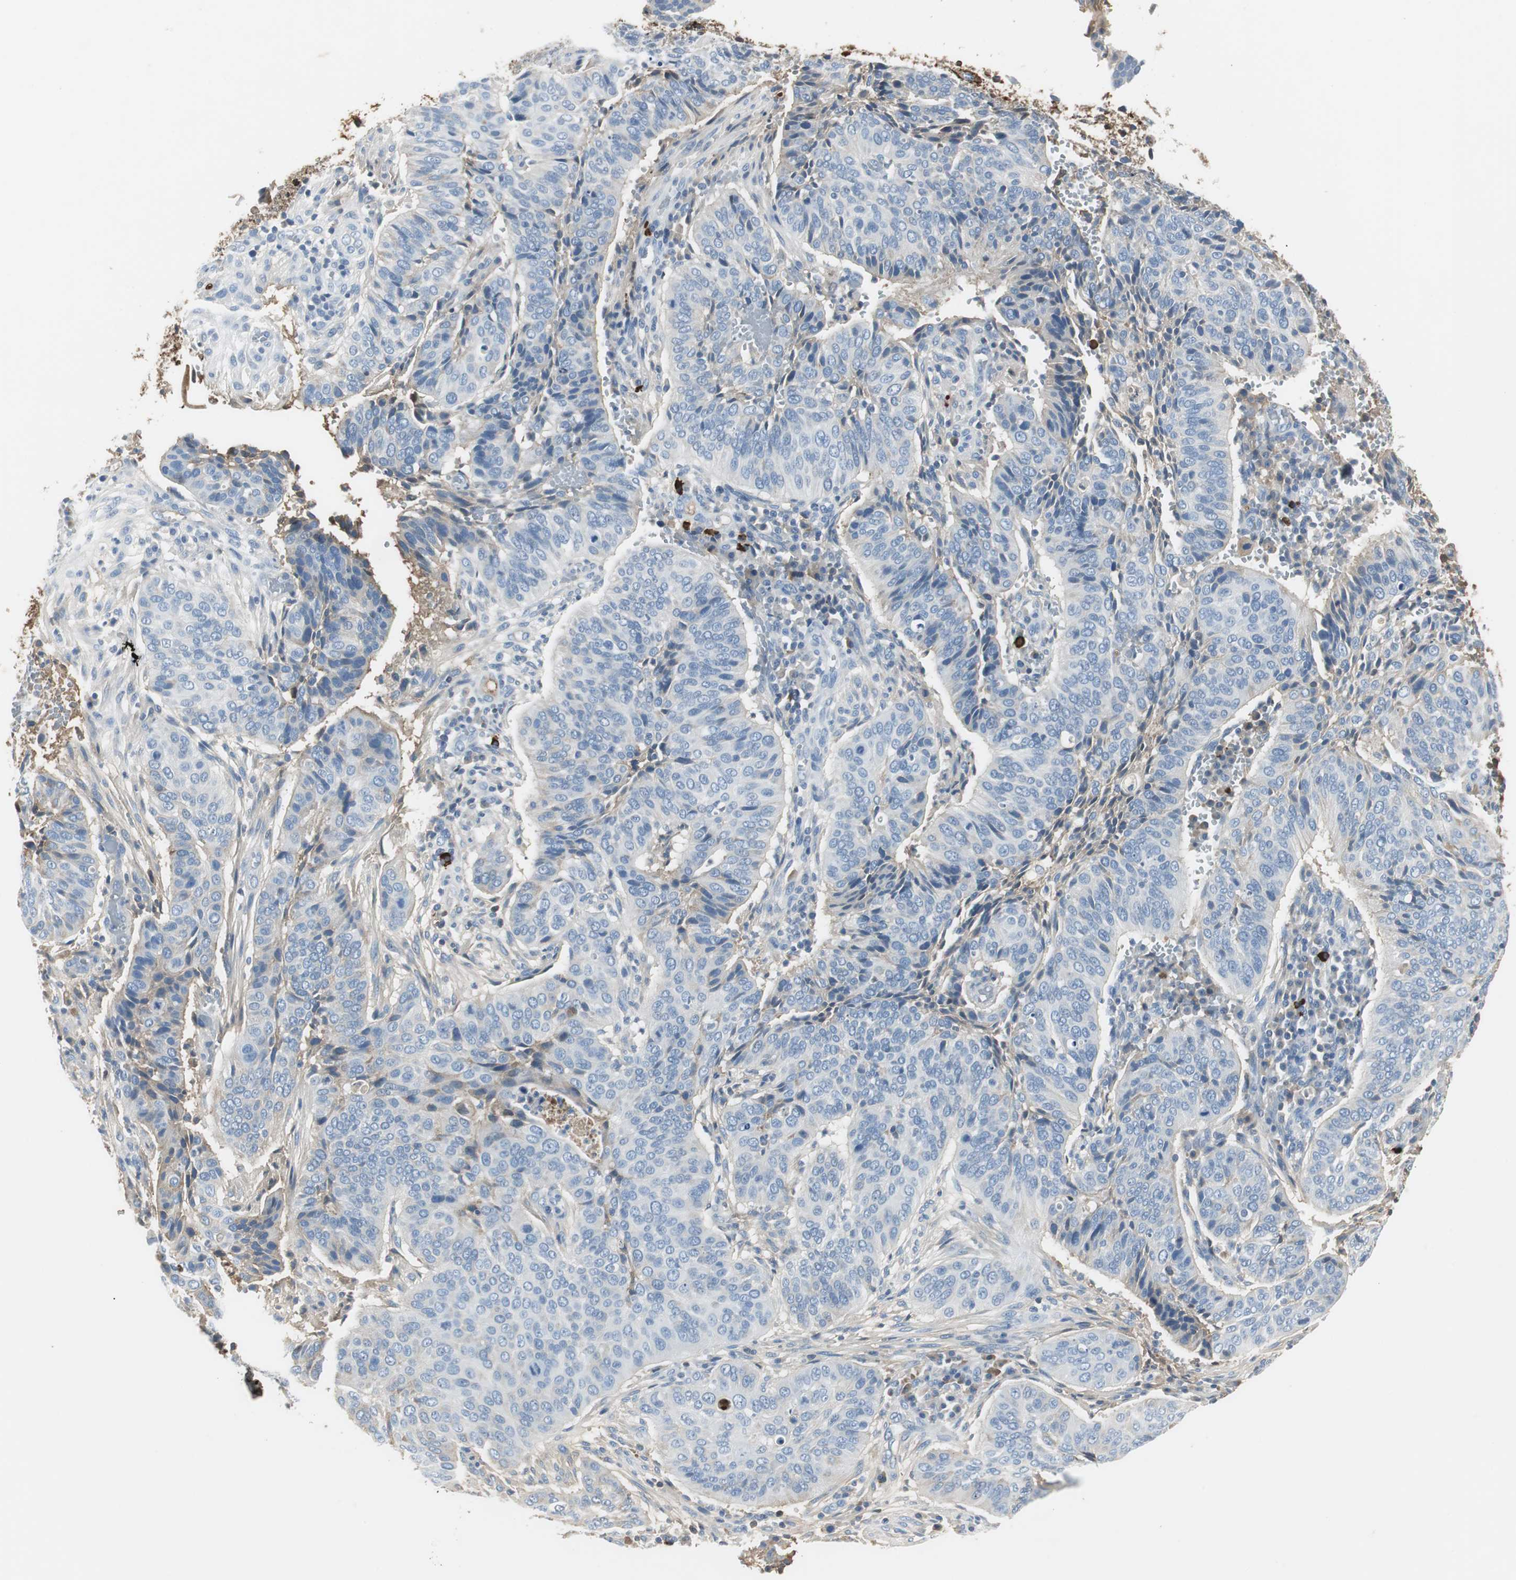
{"staining": {"intensity": "negative", "quantity": "none", "location": "none"}, "tissue": "cervical cancer", "cell_type": "Tumor cells", "image_type": "cancer", "snomed": [{"axis": "morphology", "description": "Squamous cell carcinoma, NOS"}, {"axis": "topography", "description": "Cervix"}], "caption": "A micrograph of squamous cell carcinoma (cervical) stained for a protein reveals no brown staining in tumor cells.", "gene": "IGHA1", "patient": {"sex": "female", "age": 39}}